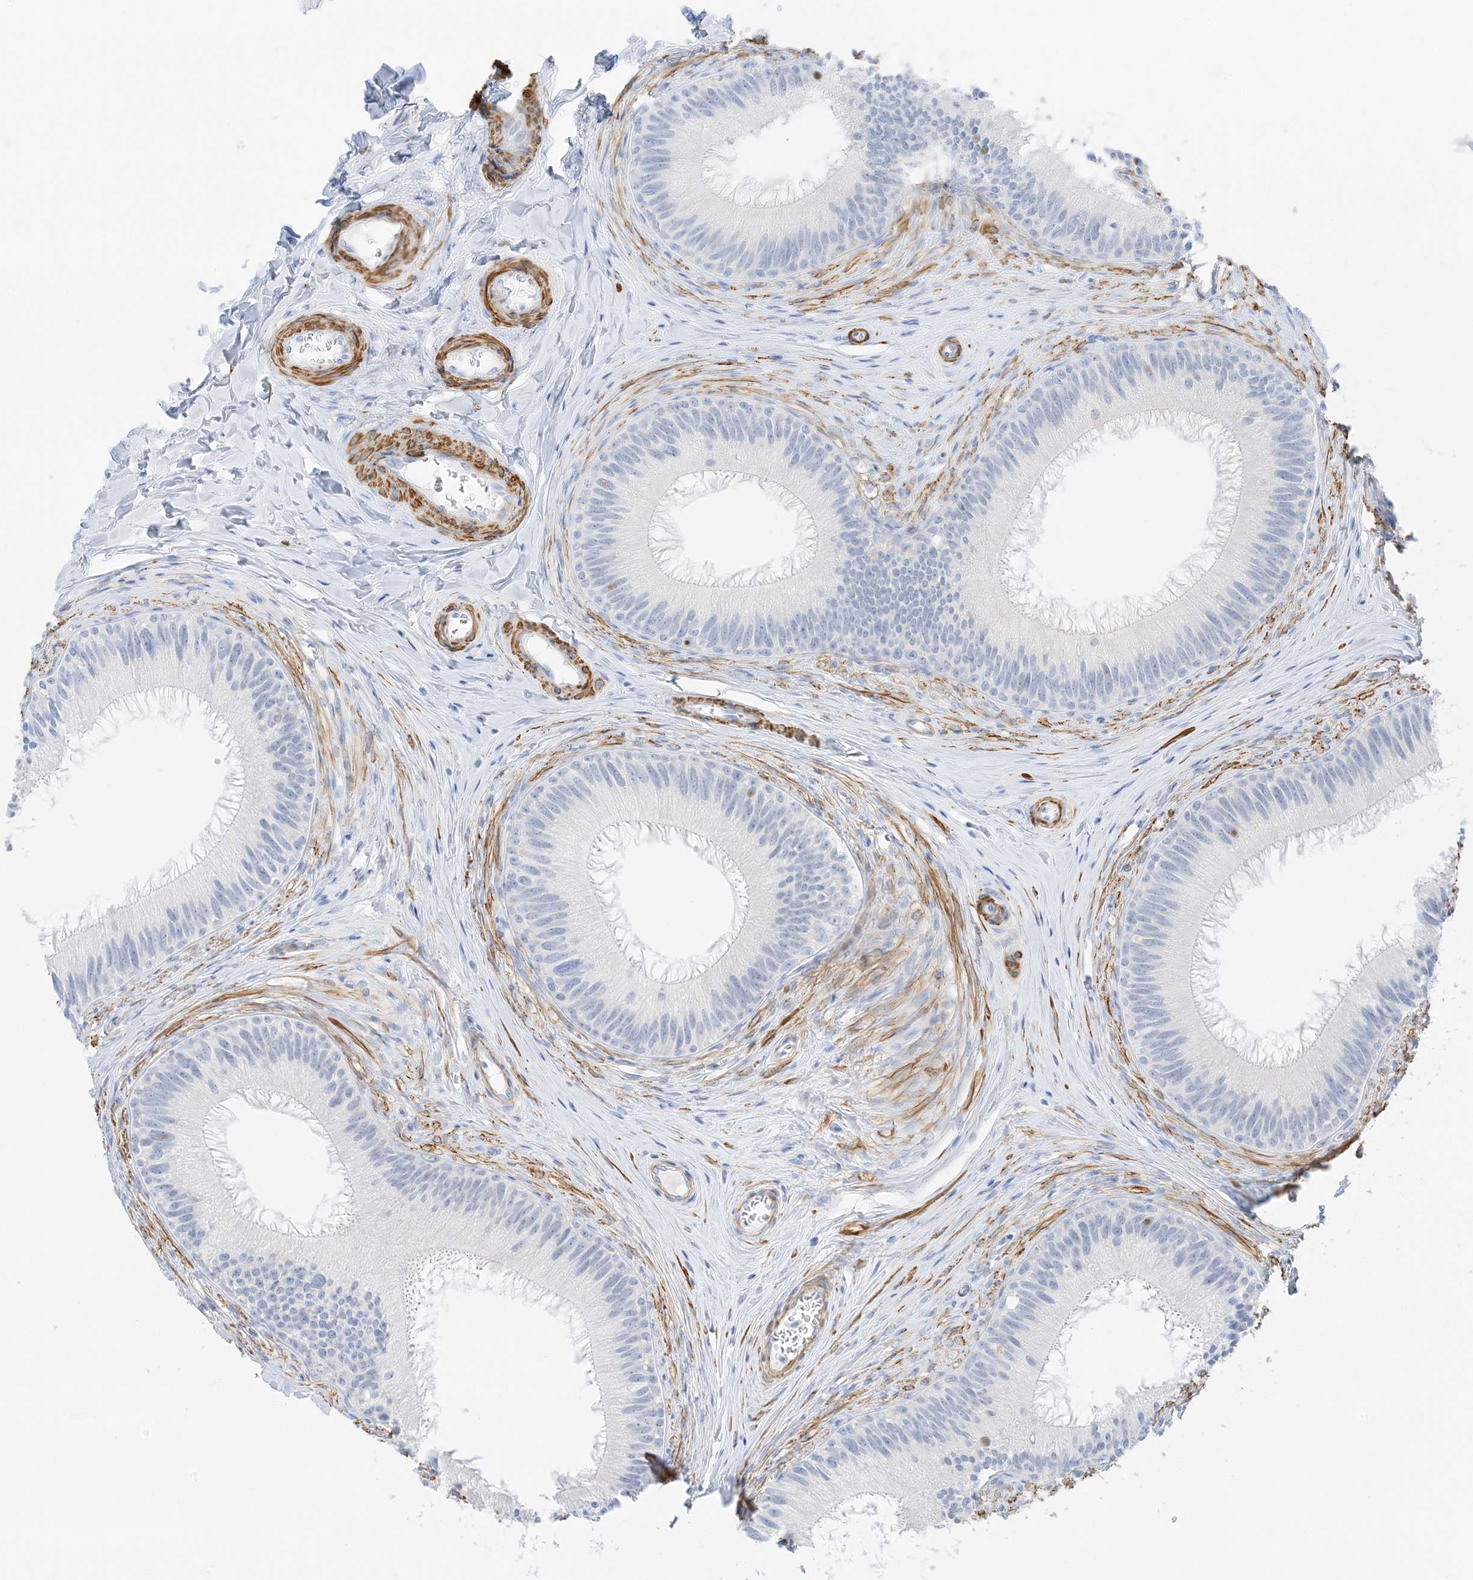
{"staining": {"intensity": "negative", "quantity": "none", "location": "none"}, "tissue": "epididymis", "cell_type": "Glandular cells", "image_type": "normal", "snomed": [{"axis": "morphology", "description": "Normal tissue, NOS"}, {"axis": "topography", "description": "Epididymis"}], "caption": "Epididymis was stained to show a protein in brown. There is no significant expression in glandular cells. (DAB (3,3'-diaminobenzidine) IHC visualized using brightfield microscopy, high magnification).", "gene": "SLC22A13", "patient": {"sex": "male", "age": 27}}